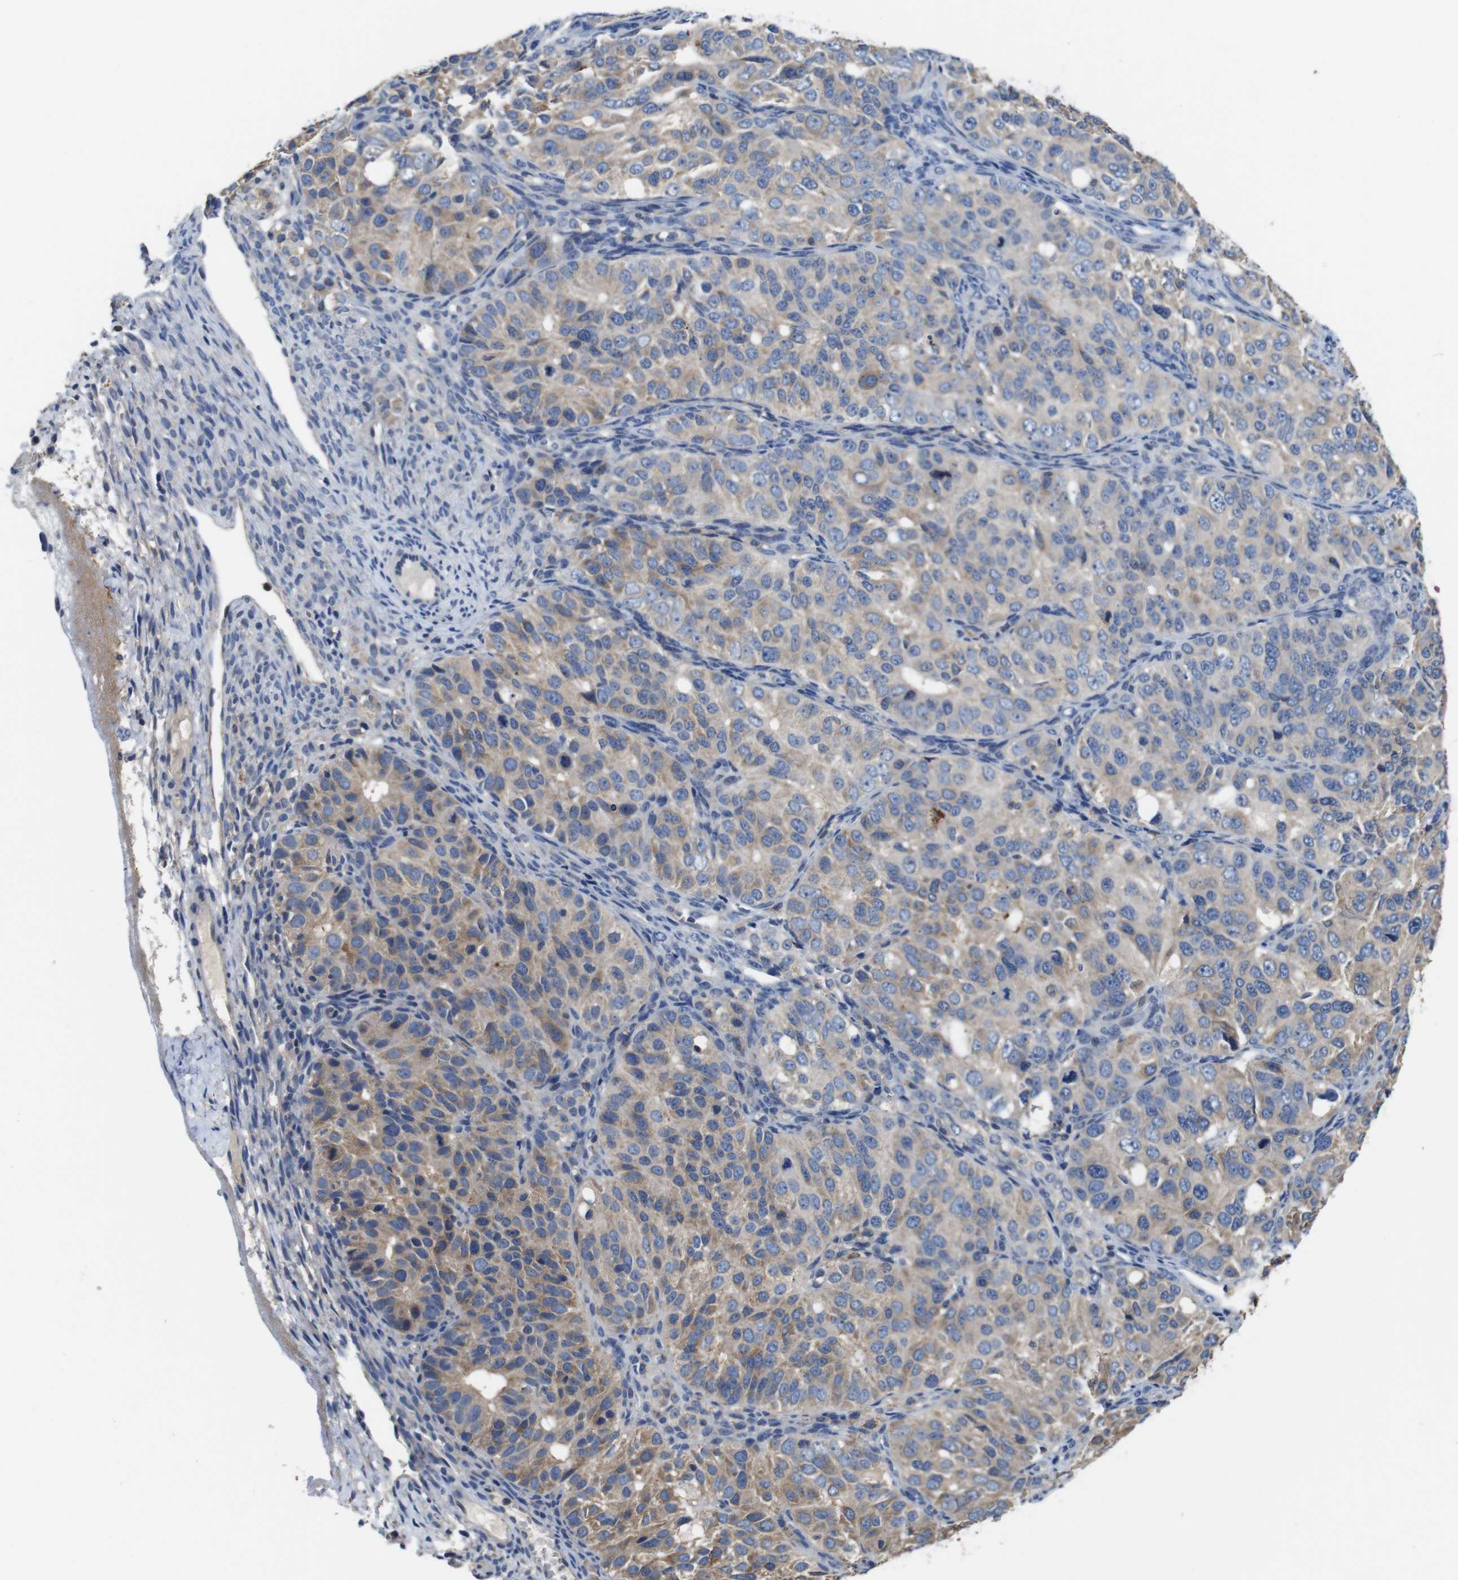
{"staining": {"intensity": "weak", "quantity": ">75%", "location": "cytoplasmic/membranous"}, "tissue": "ovarian cancer", "cell_type": "Tumor cells", "image_type": "cancer", "snomed": [{"axis": "morphology", "description": "Carcinoma, endometroid"}, {"axis": "topography", "description": "Ovary"}], "caption": "Ovarian cancer was stained to show a protein in brown. There is low levels of weak cytoplasmic/membranous positivity in about >75% of tumor cells.", "gene": "GLIPR1", "patient": {"sex": "female", "age": 51}}